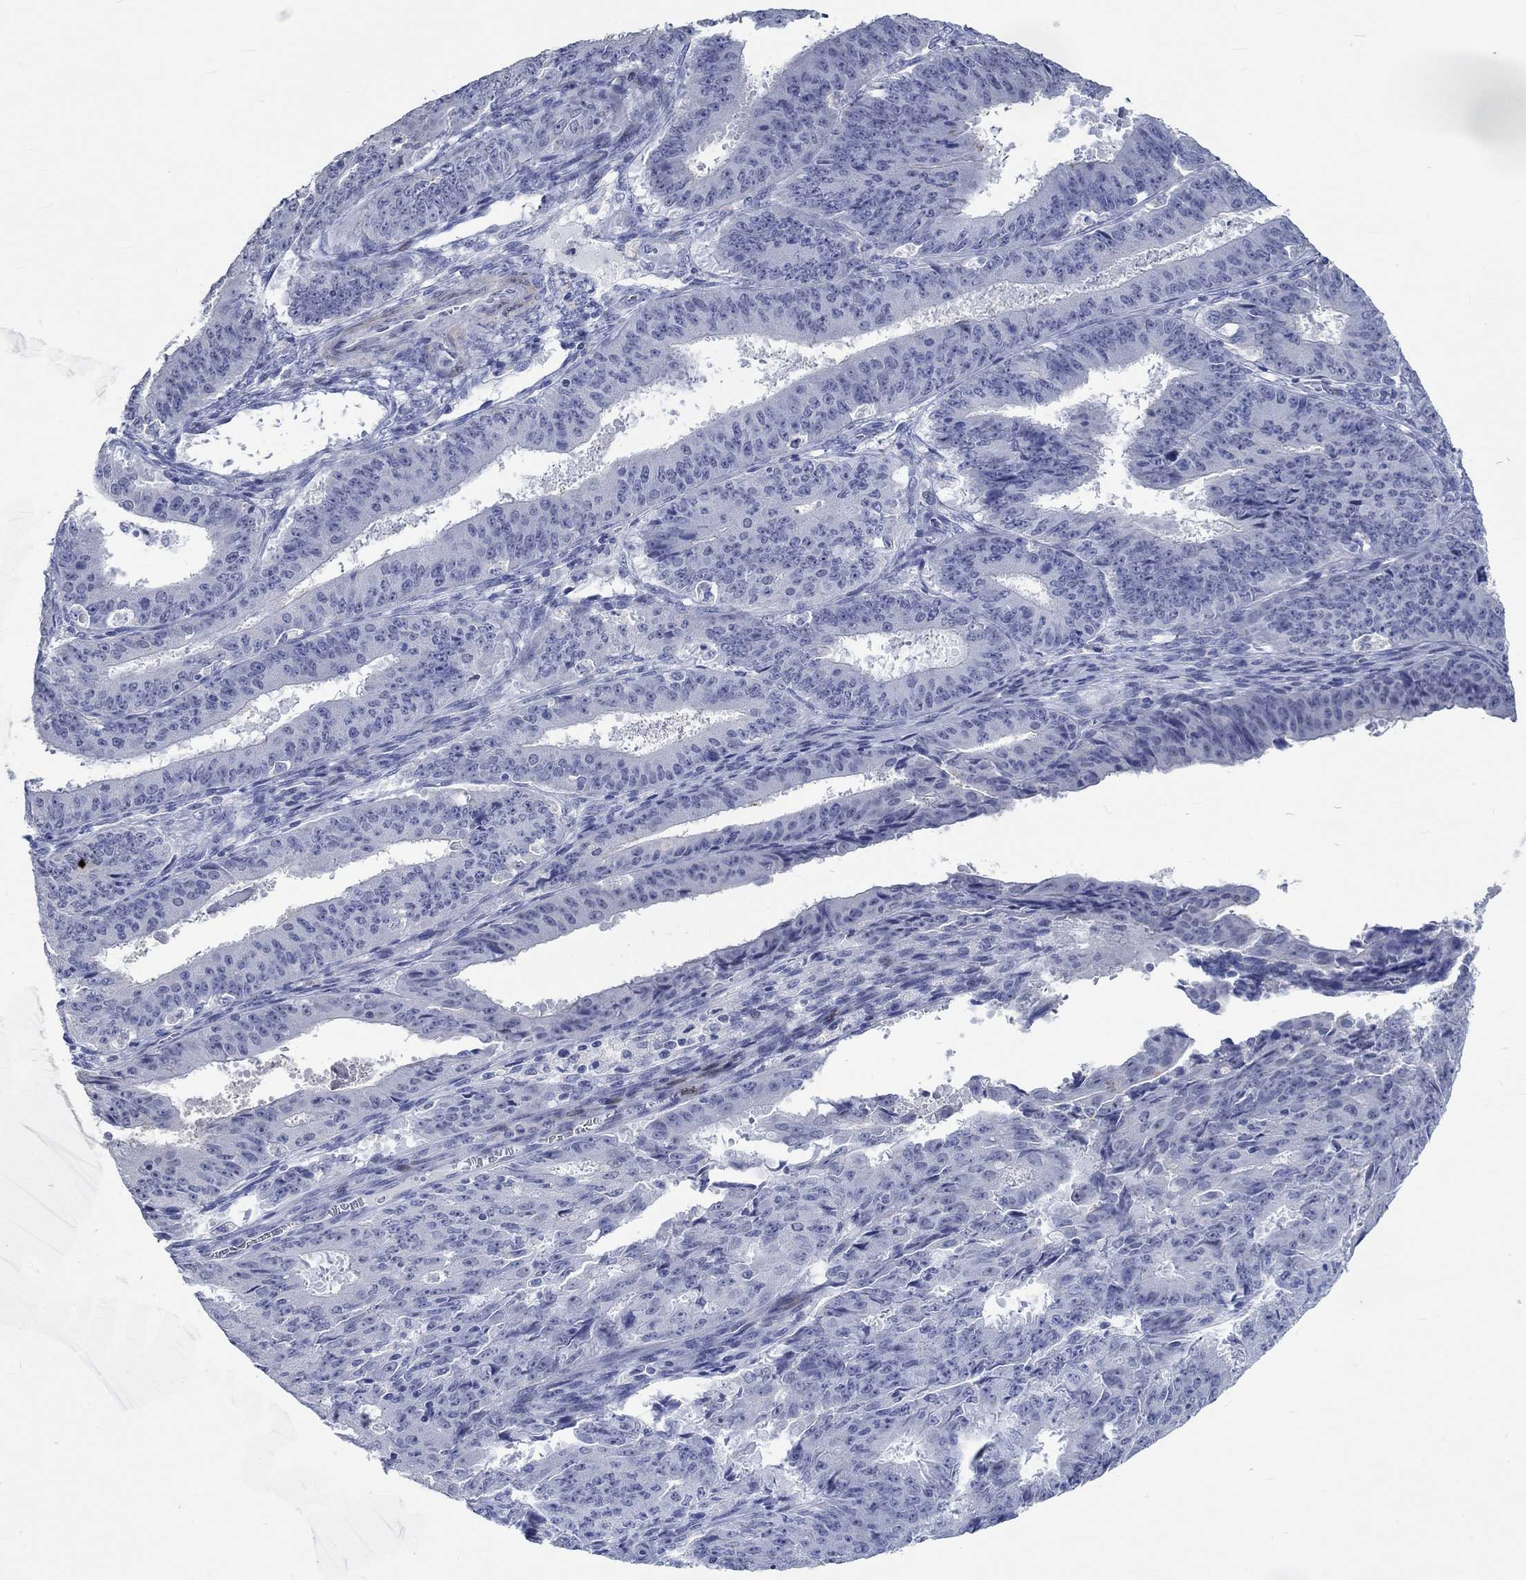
{"staining": {"intensity": "negative", "quantity": "none", "location": "none"}, "tissue": "ovarian cancer", "cell_type": "Tumor cells", "image_type": "cancer", "snomed": [{"axis": "morphology", "description": "Carcinoma, endometroid"}, {"axis": "topography", "description": "Ovary"}], "caption": "DAB (3,3'-diaminobenzidine) immunohistochemical staining of human endometroid carcinoma (ovarian) shows no significant staining in tumor cells.", "gene": "C4orf47", "patient": {"sex": "female", "age": 42}}